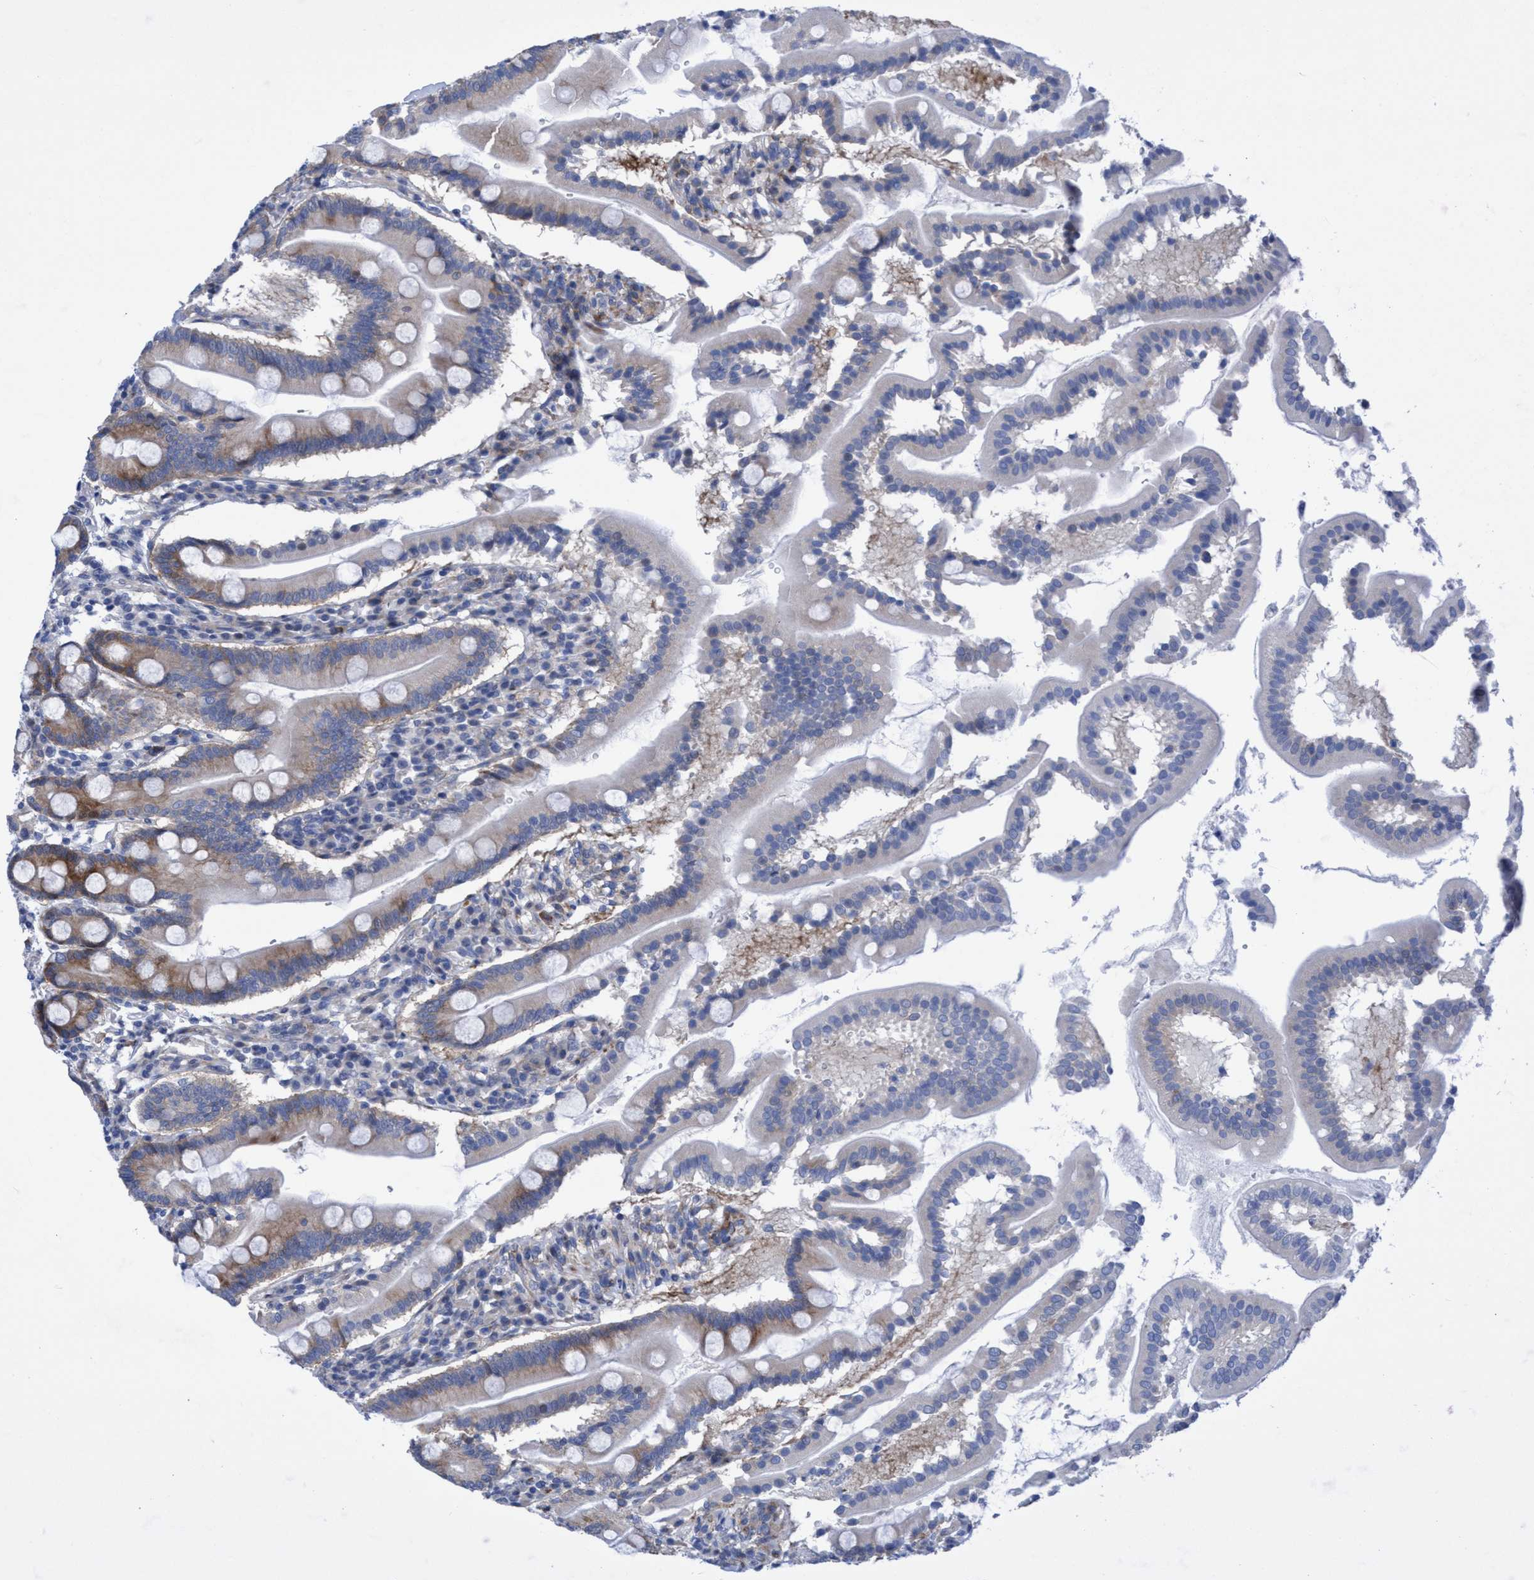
{"staining": {"intensity": "moderate", "quantity": "<25%", "location": "cytoplasmic/membranous"}, "tissue": "duodenum", "cell_type": "Glandular cells", "image_type": "normal", "snomed": [{"axis": "morphology", "description": "Normal tissue, NOS"}, {"axis": "topography", "description": "Duodenum"}], "caption": "A high-resolution image shows IHC staining of unremarkable duodenum, which exhibits moderate cytoplasmic/membranous expression in approximately <25% of glandular cells. (DAB IHC, brown staining for protein, blue staining for nuclei).", "gene": "R3HCC1", "patient": {"sex": "male", "age": 50}}